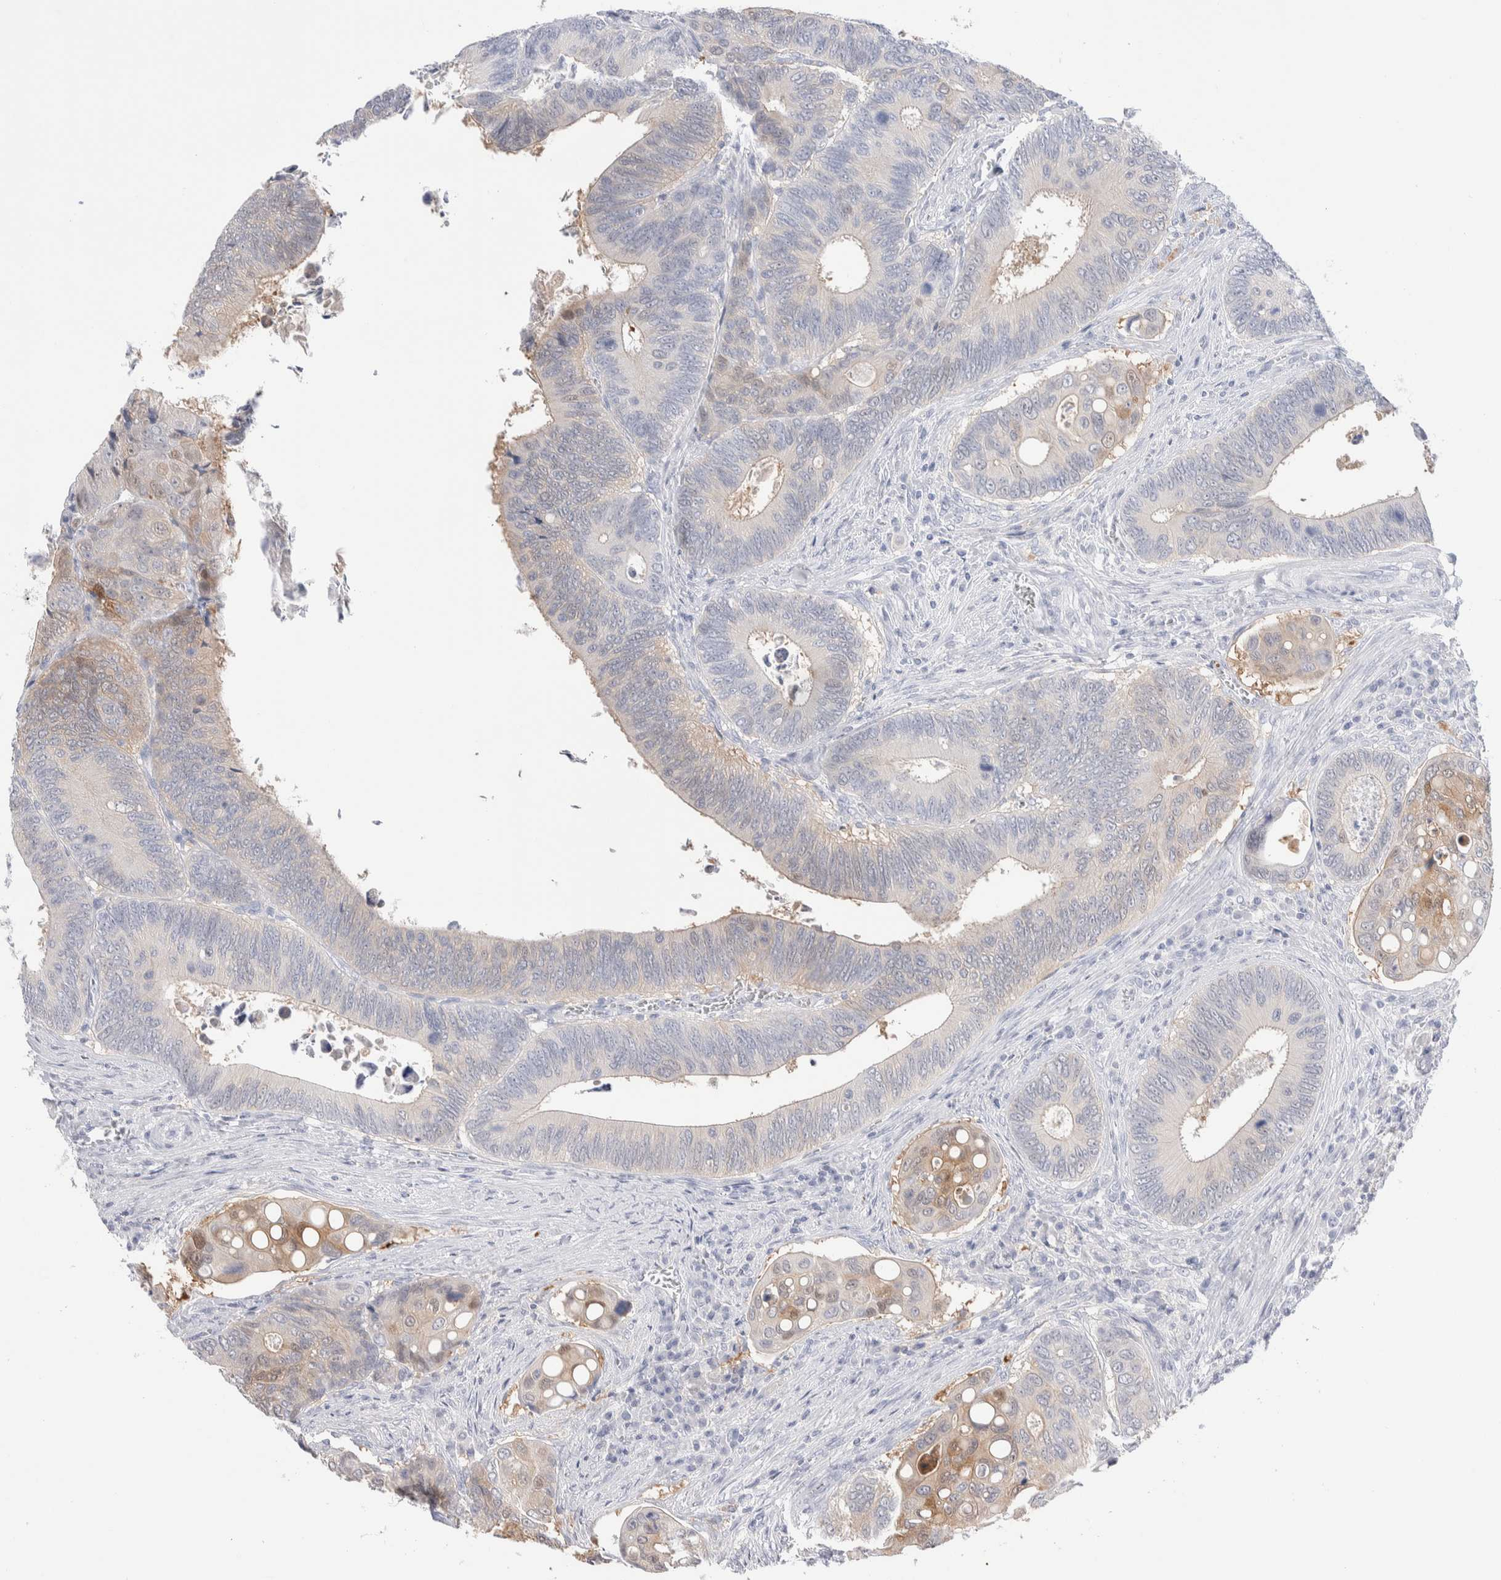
{"staining": {"intensity": "weak", "quantity": "<25%", "location": "cytoplasmic/membranous"}, "tissue": "colorectal cancer", "cell_type": "Tumor cells", "image_type": "cancer", "snomed": [{"axis": "morphology", "description": "Inflammation, NOS"}, {"axis": "morphology", "description": "Adenocarcinoma, NOS"}, {"axis": "topography", "description": "Colon"}], "caption": "The immunohistochemistry (IHC) histopathology image has no significant positivity in tumor cells of adenocarcinoma (colorectal) tissue.", "gene": "GDA", "patient": {"sex": "male", "age": 72}}